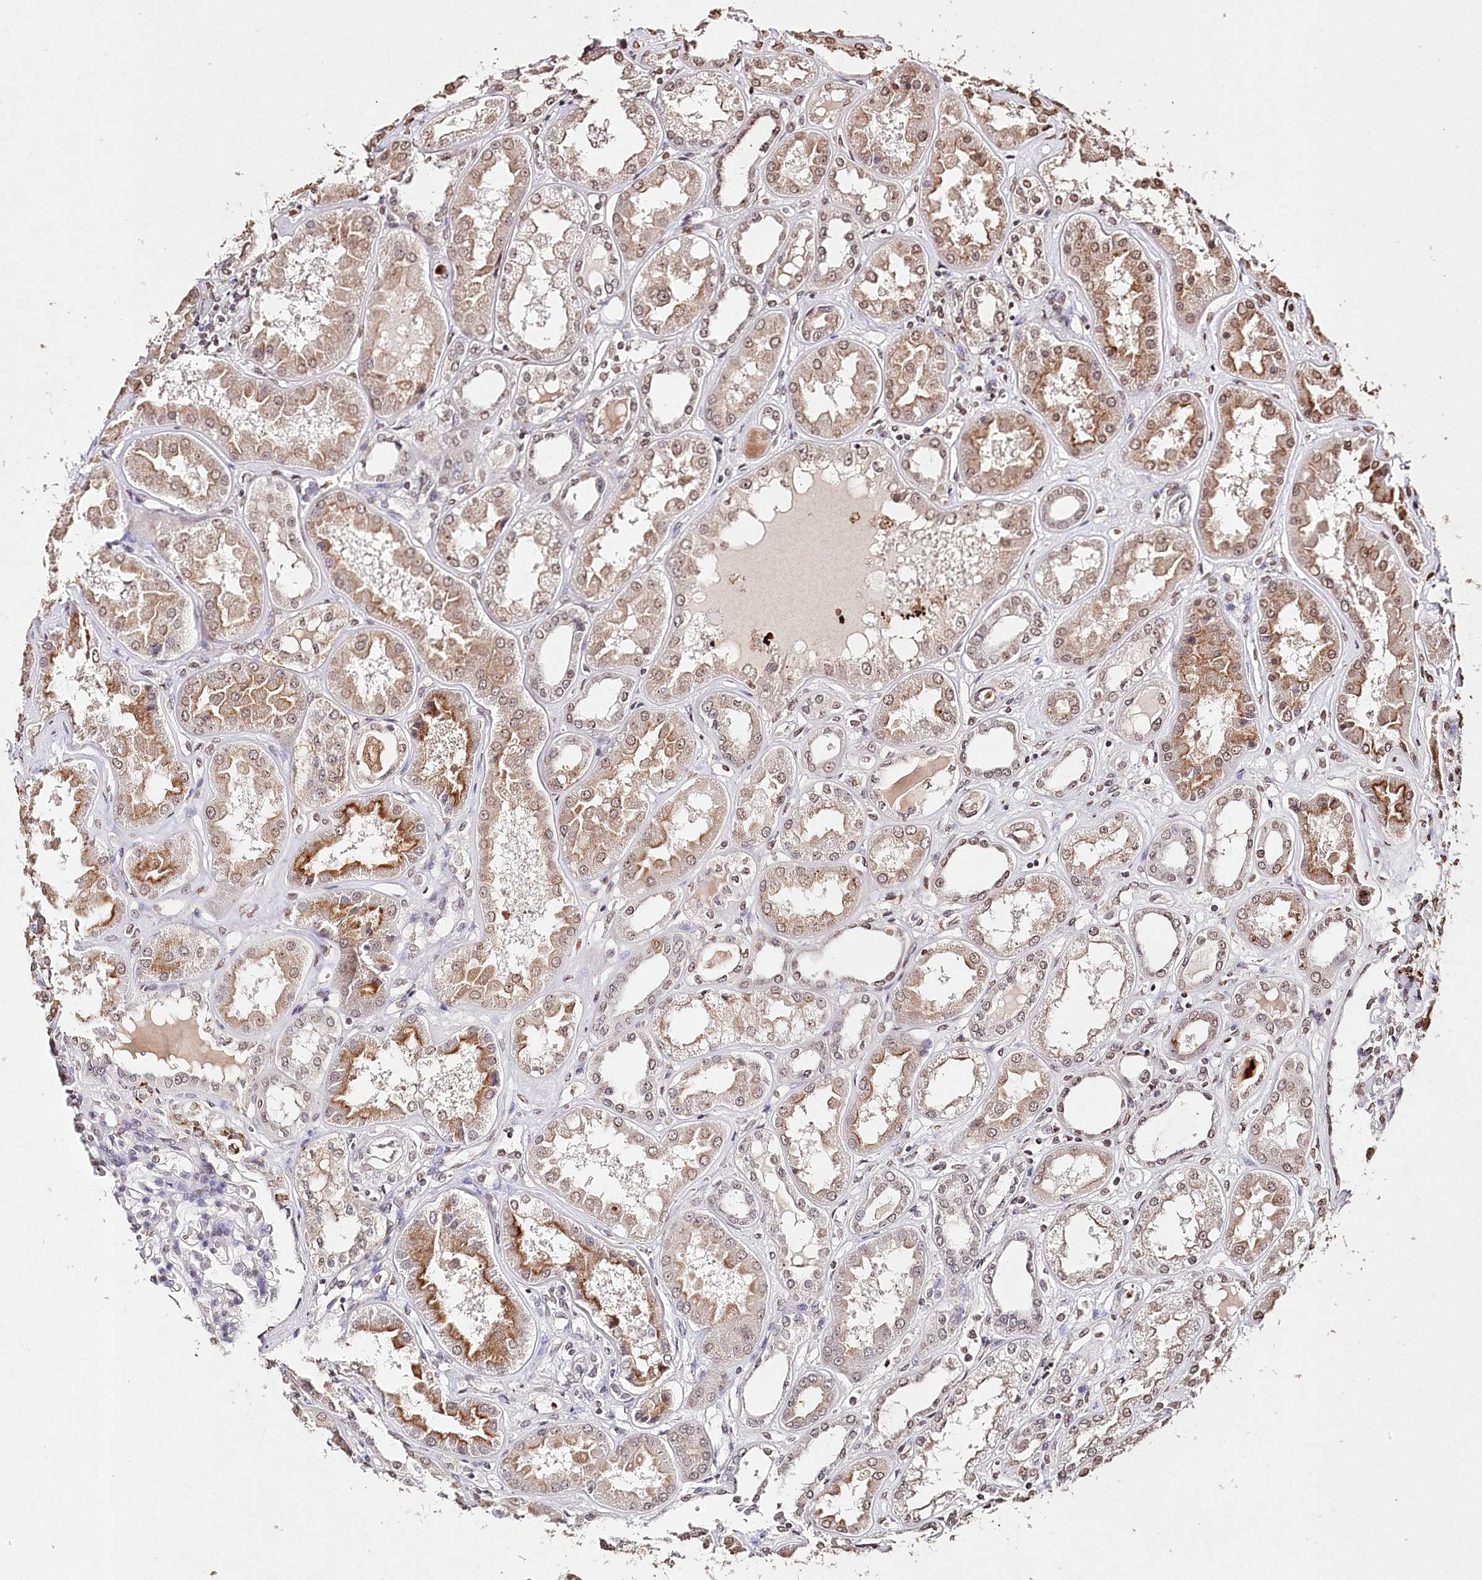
{"staining": {"intensity": "weak", "quantity": "25%-75%", "location": "nuclear"}, "tissue": "kidney", "cell_type": "Cells in glomeruli", "image_type": "normal", "snomed": [{"axis": "morphology", "description": "Normal tissue, NOS"}, {"axis": "topography", "description": "Kidney"}], "caption": "Human kidney stained with a brown dye displays weak nuclear positive expression in about 25%-75% of cells in glomeruli.", "gene": "DMXL1", "patient": {"sex": "female", "age": 56}}